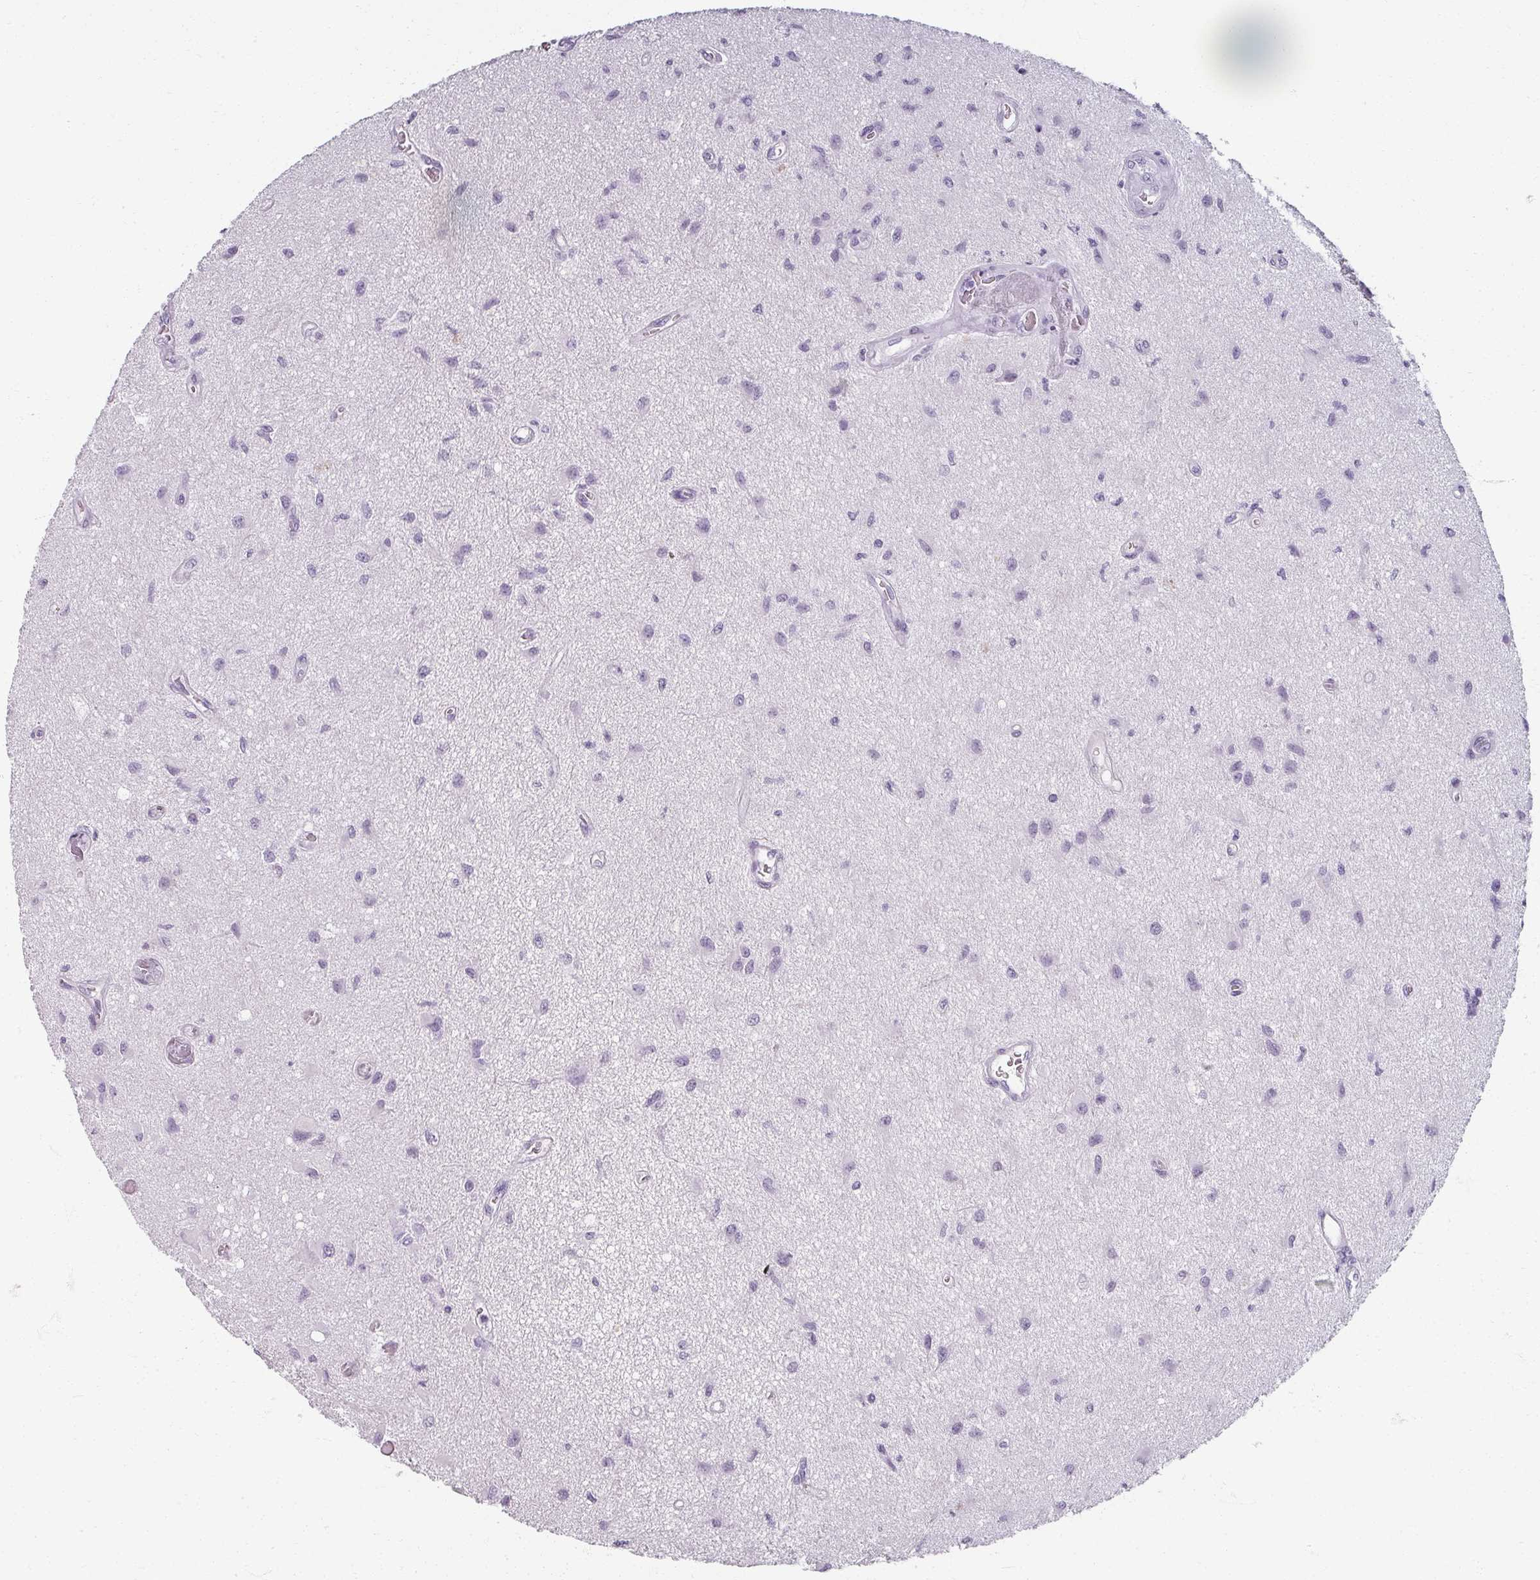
{"staining": {"intensity": "negative", "quantity": "none", "location": "none"}, "tissue": "glioma", "cell_type": "Tumor cells", "image_type": "cancer", "snomed": [{"axis": "morphology", "description": "Glioma, malignant, High grade"}, {"axis": "topography", "description": "Brain"}], "caption": "Immunohistochemistry (IHC) micrograph of neoplastic tissue: human malignant high-grade glioma stained with DAB demonstrates no significant protein expression in tumor cells.", "gene": "REG3G", "patient": {"sex": "male", "age": 67}}